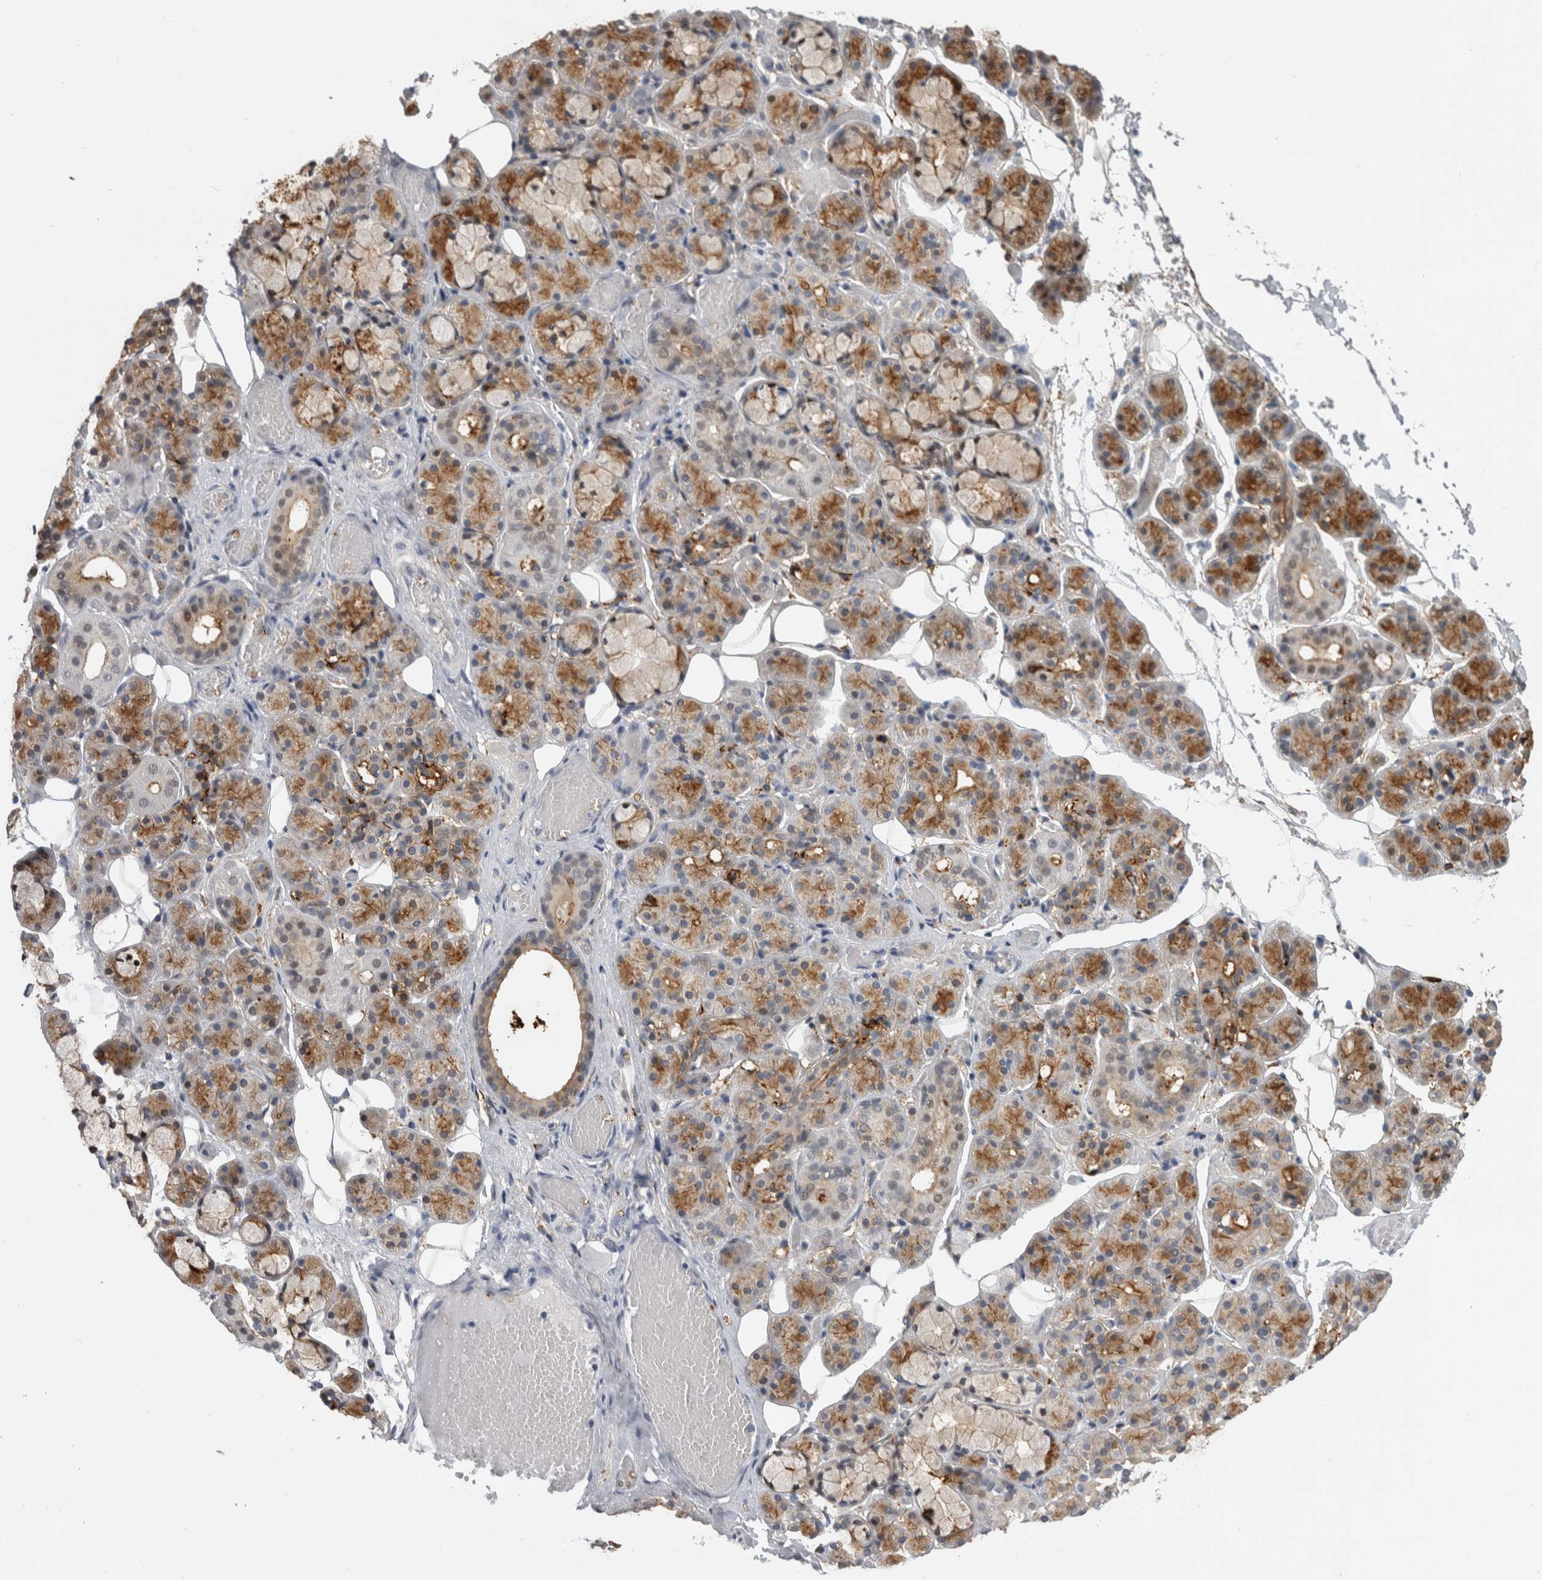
{"staining": {"intensity": "moderate", "quantity": ">75%", "location": "cytoplasmic/membranous"}, "tissue": "salivary gland", "cell_type": "Glandular cells", "image_type": "normal", "snomed": [{"axis": "morphology", "description": "Normal tissue, NOS"}, {"axis": "topography", "description": "Salivary gland"}], "caption": "Protein expression analysis of benign human salivary gland reveals moderate cytoplasmic/membranous staining in about >75% of glandular cells. (DAB IHC with brightfield microscopy, high magnification).", "gene": "DNAJC24", "patient": {"sex": "male", "age": 63}}